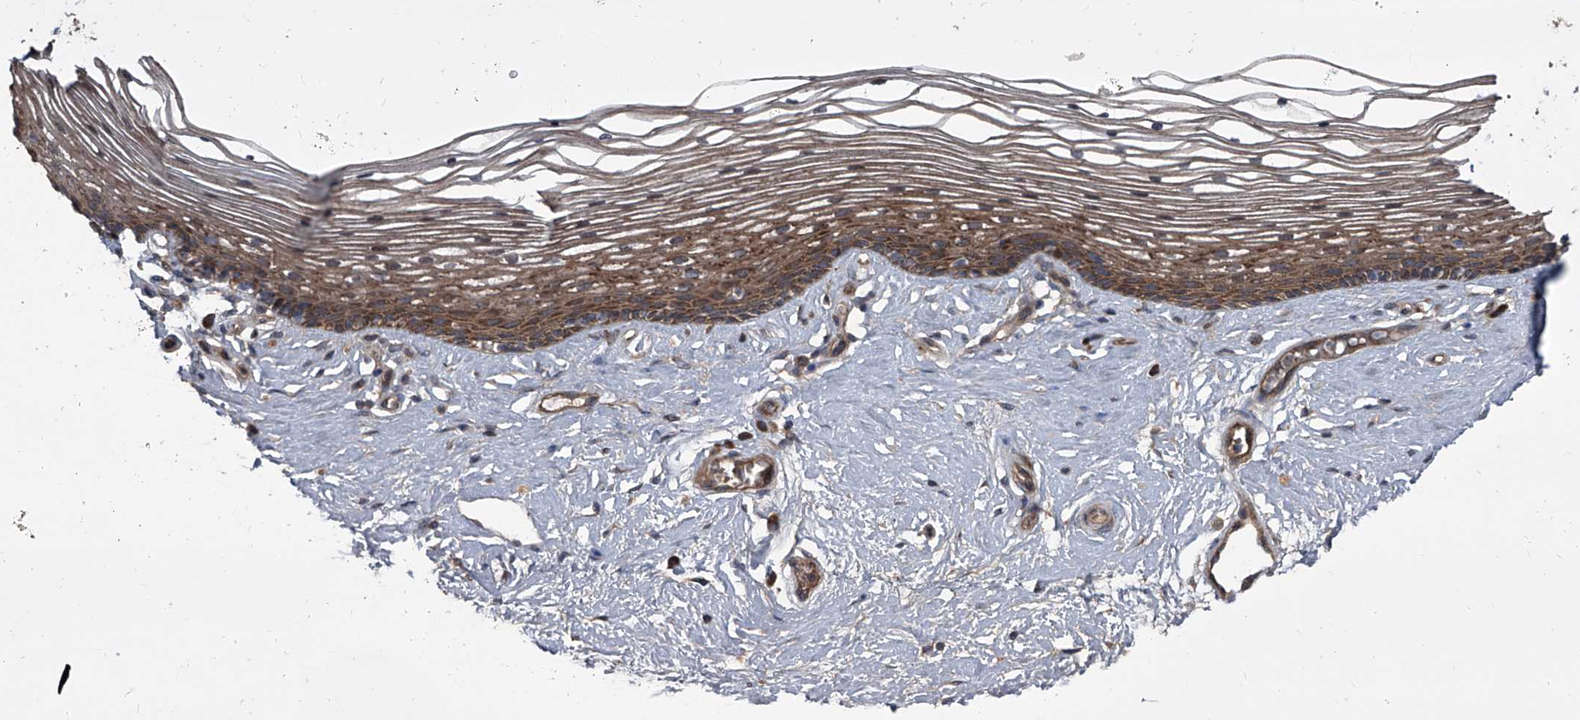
{"staining": {"intensity": "moderate", "quantity": ">75%", "location": "cytoplasmic/membranous"}, "tissue": "vagina", "cell_type": "Squamous epithelial cells", "image_type": "normal", "snomed": [{"axis": "morphology", "description": "Normal tissue, NOS"}, {"axis": "topography", "description": "Vagina"}], "caption": "Immunohistochemical staining of unremarkable vagina demonstrates medium levels of moderate cytoplasmic/membranous positivity in about >75% of squamous epithelial cells. (DAB IHC with brightfield microscopy, high magnification).", "gene": "EVA1C", "patient": {"sex": "female", "age": 46}}